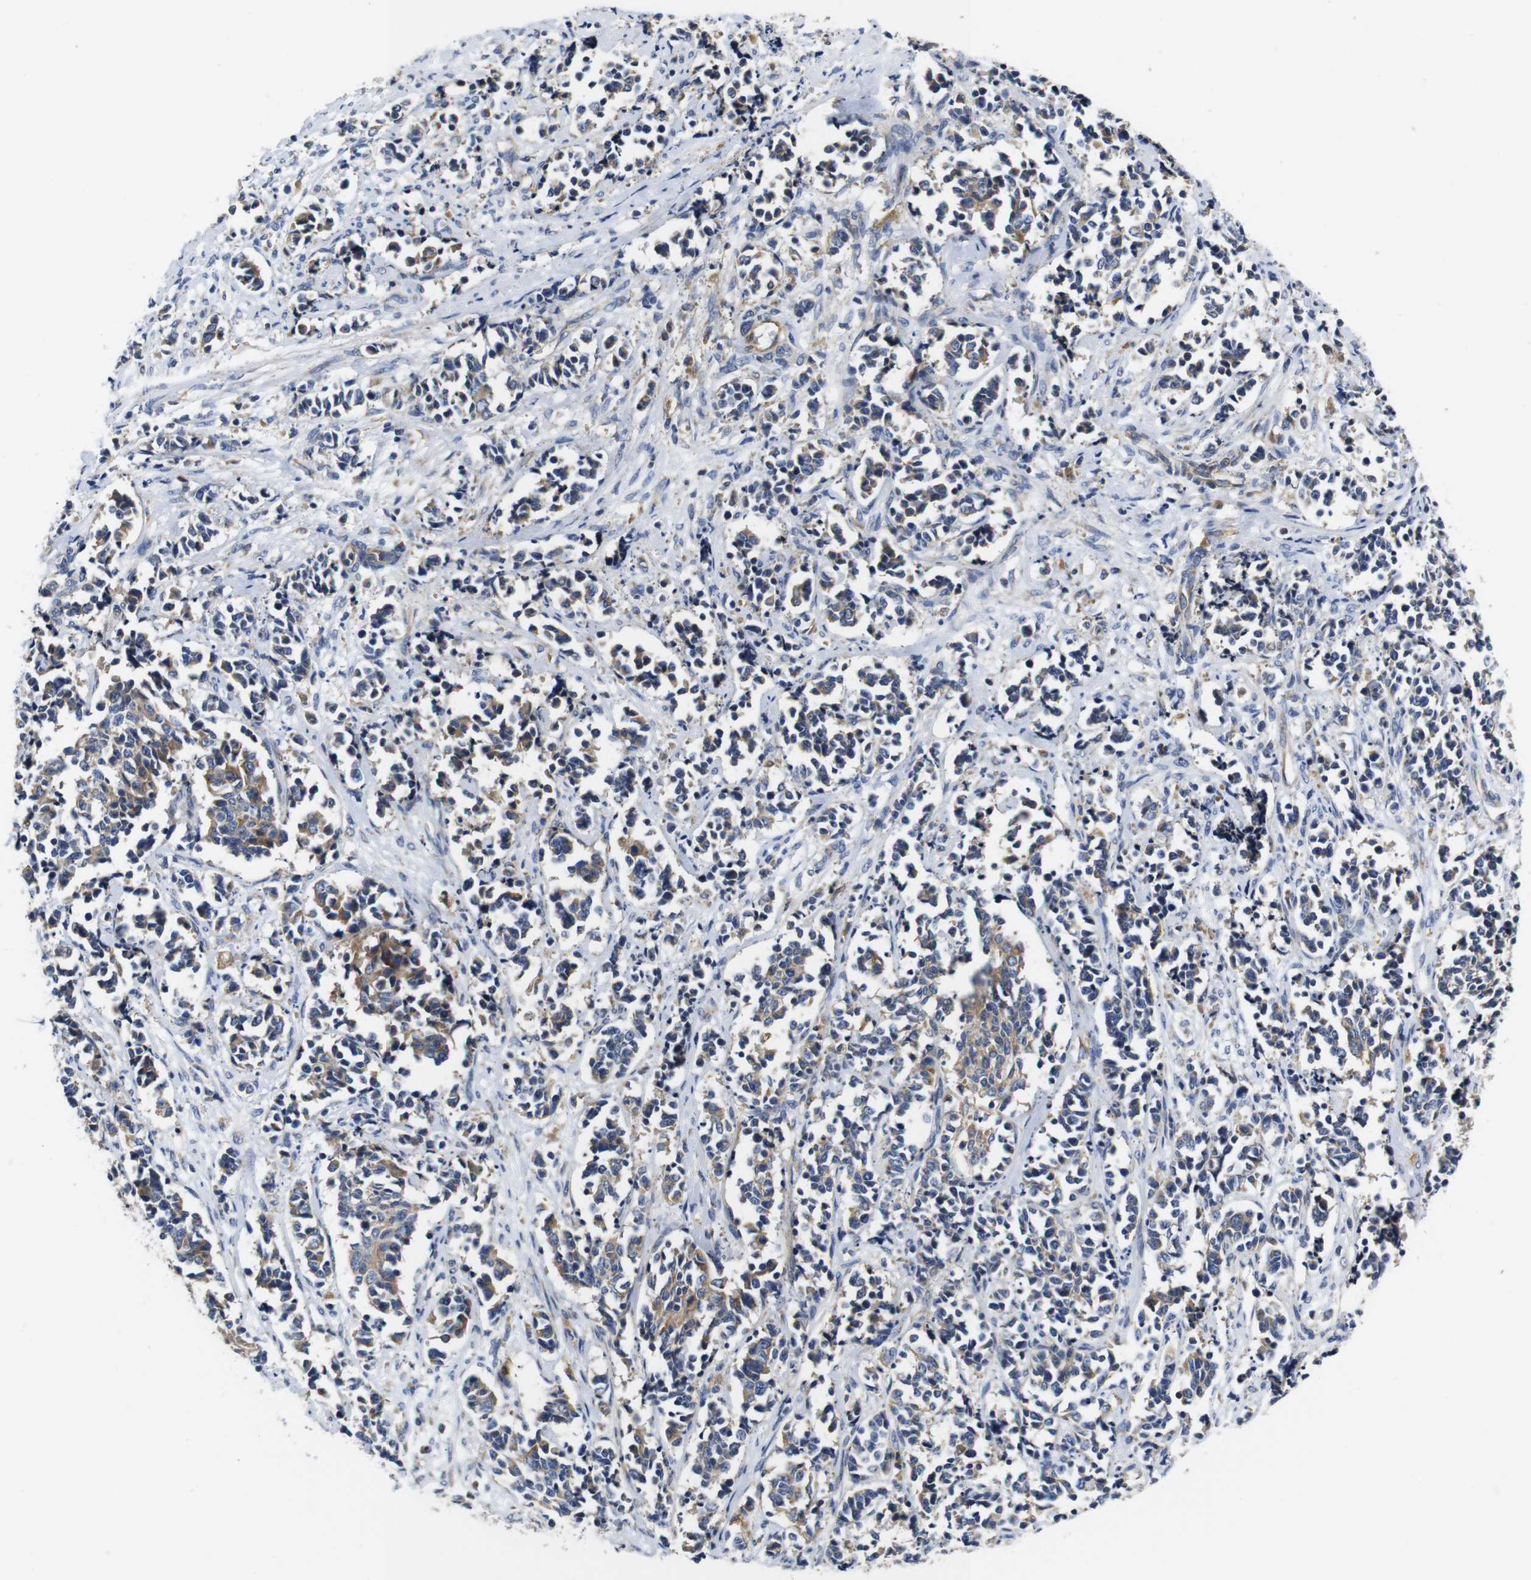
{"staining": {"intensity": "moderate", "quantity": ">75%", "location": "cytoplasmic/membranous"}, "tissue": "cervical cancer", "cell_type": "Tumor cells", "image_type": "cancer", "snomed": [{"axis": "morphology", "description": "Normal tissue, NOS"}, {"axis": "morphology", "description": "Squamous cell carcinoma, NOS"}, {"axis": "topography", "description": "Cervix"}], "caption": "Protein expression analysis of cervical squamous cell carcinoma demonstrates moderate cytoplasmic/membranous staining in approximately >75% of tumor cells.", "gene": "MARCHF7", "patient": {"sex": "female", "age": 35}}